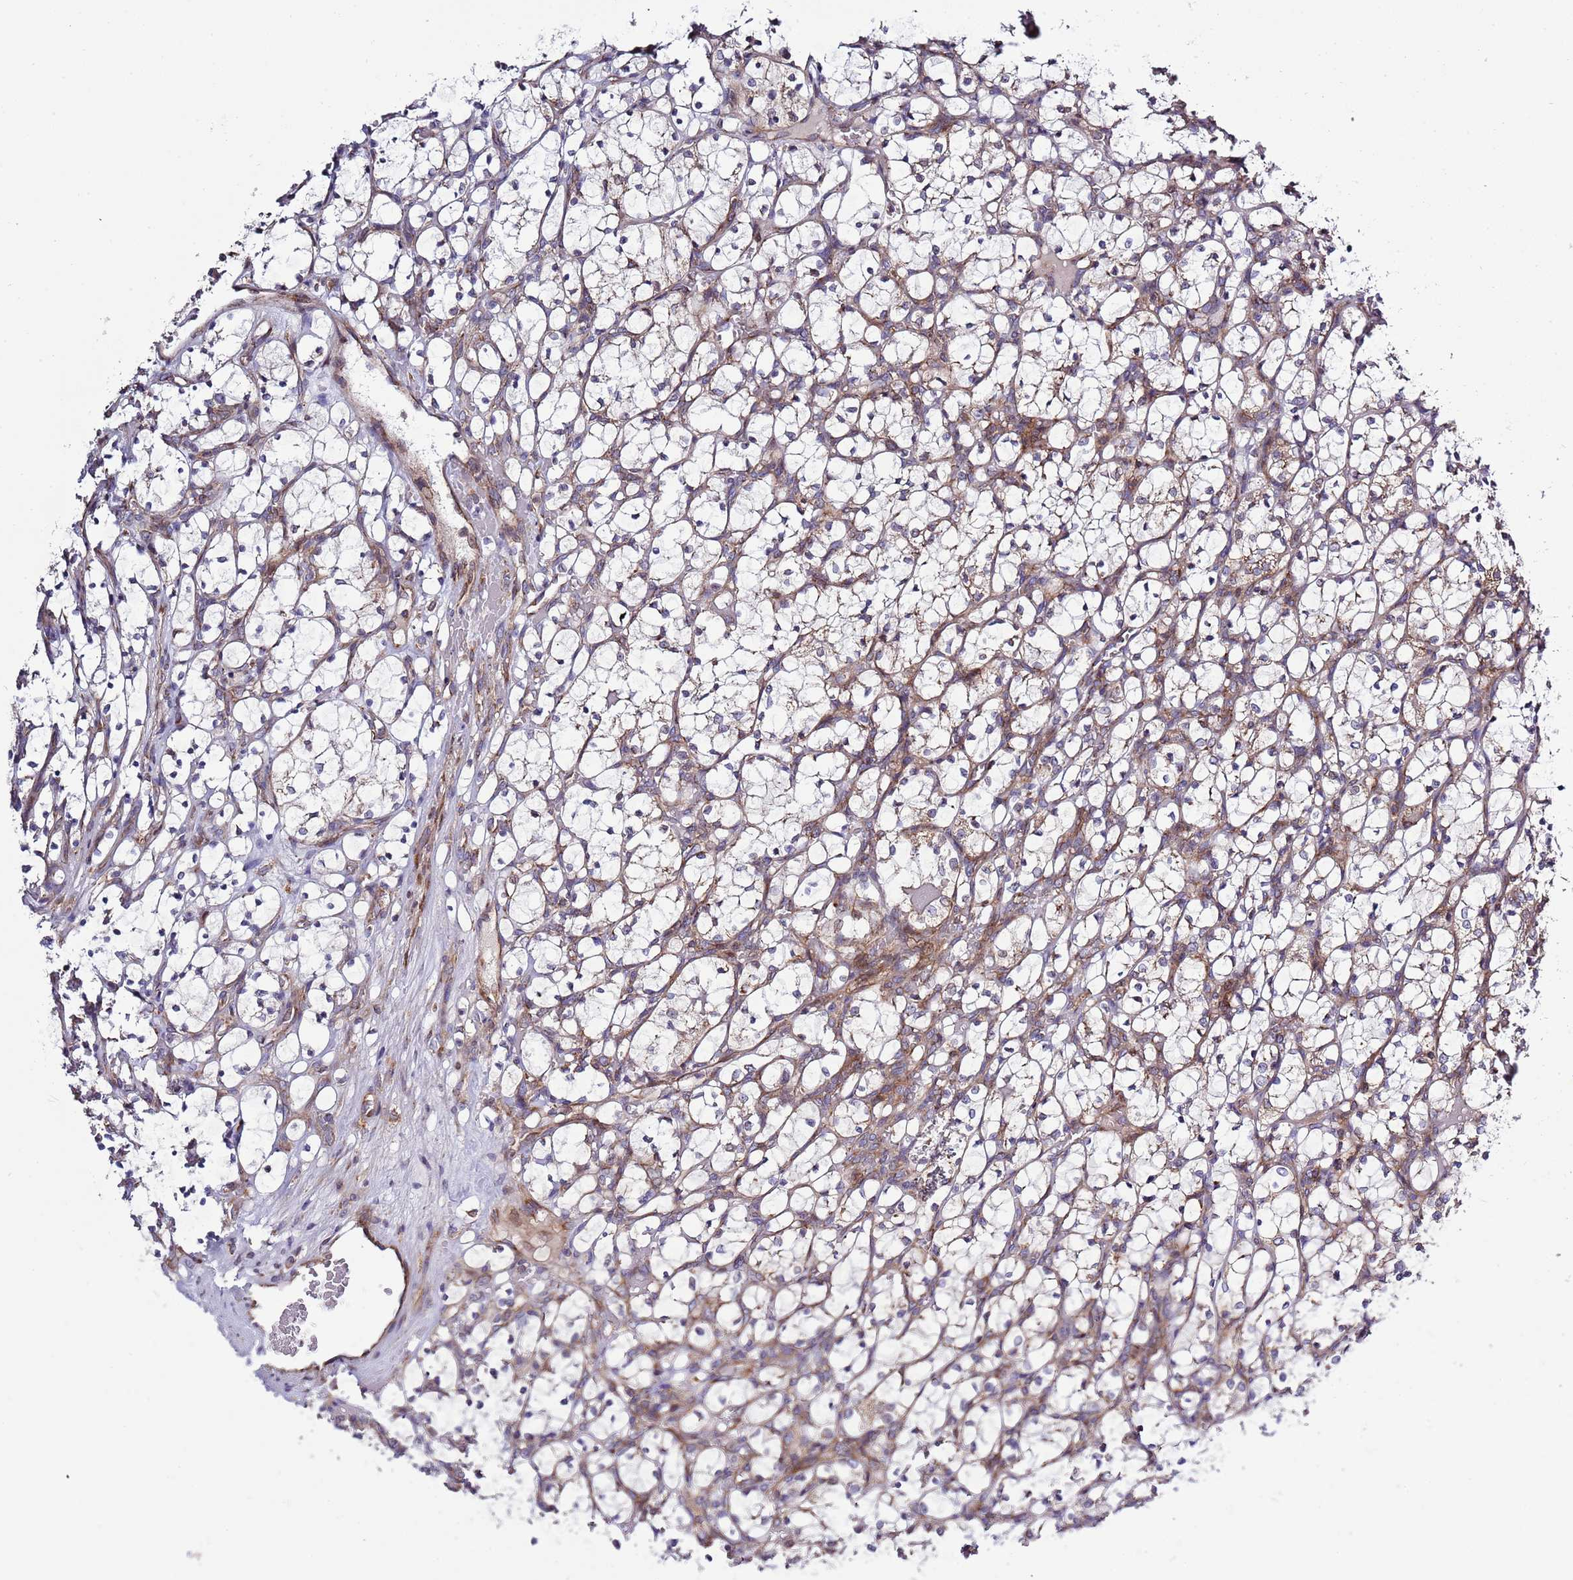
{"staining": {"intensity": "weak", "quantity": "<25%", "location": "cytoplasmic/membranous"}, "tissue": "renal cancer", "cell_type": "Tumor cells", "image_type": "cancer", "snomed": [{"axis": "morphology", "description": "Adenocarcinoma, NOS"}, {"axis": "topography", "description": "Kidney"}], "caption": "This is a micrograph of immunohistochemistry staining of renal cancer, which shows no staining in tumor cells.", "gene": "IRS4", "patient": {"sex": "female", "age": 69}}